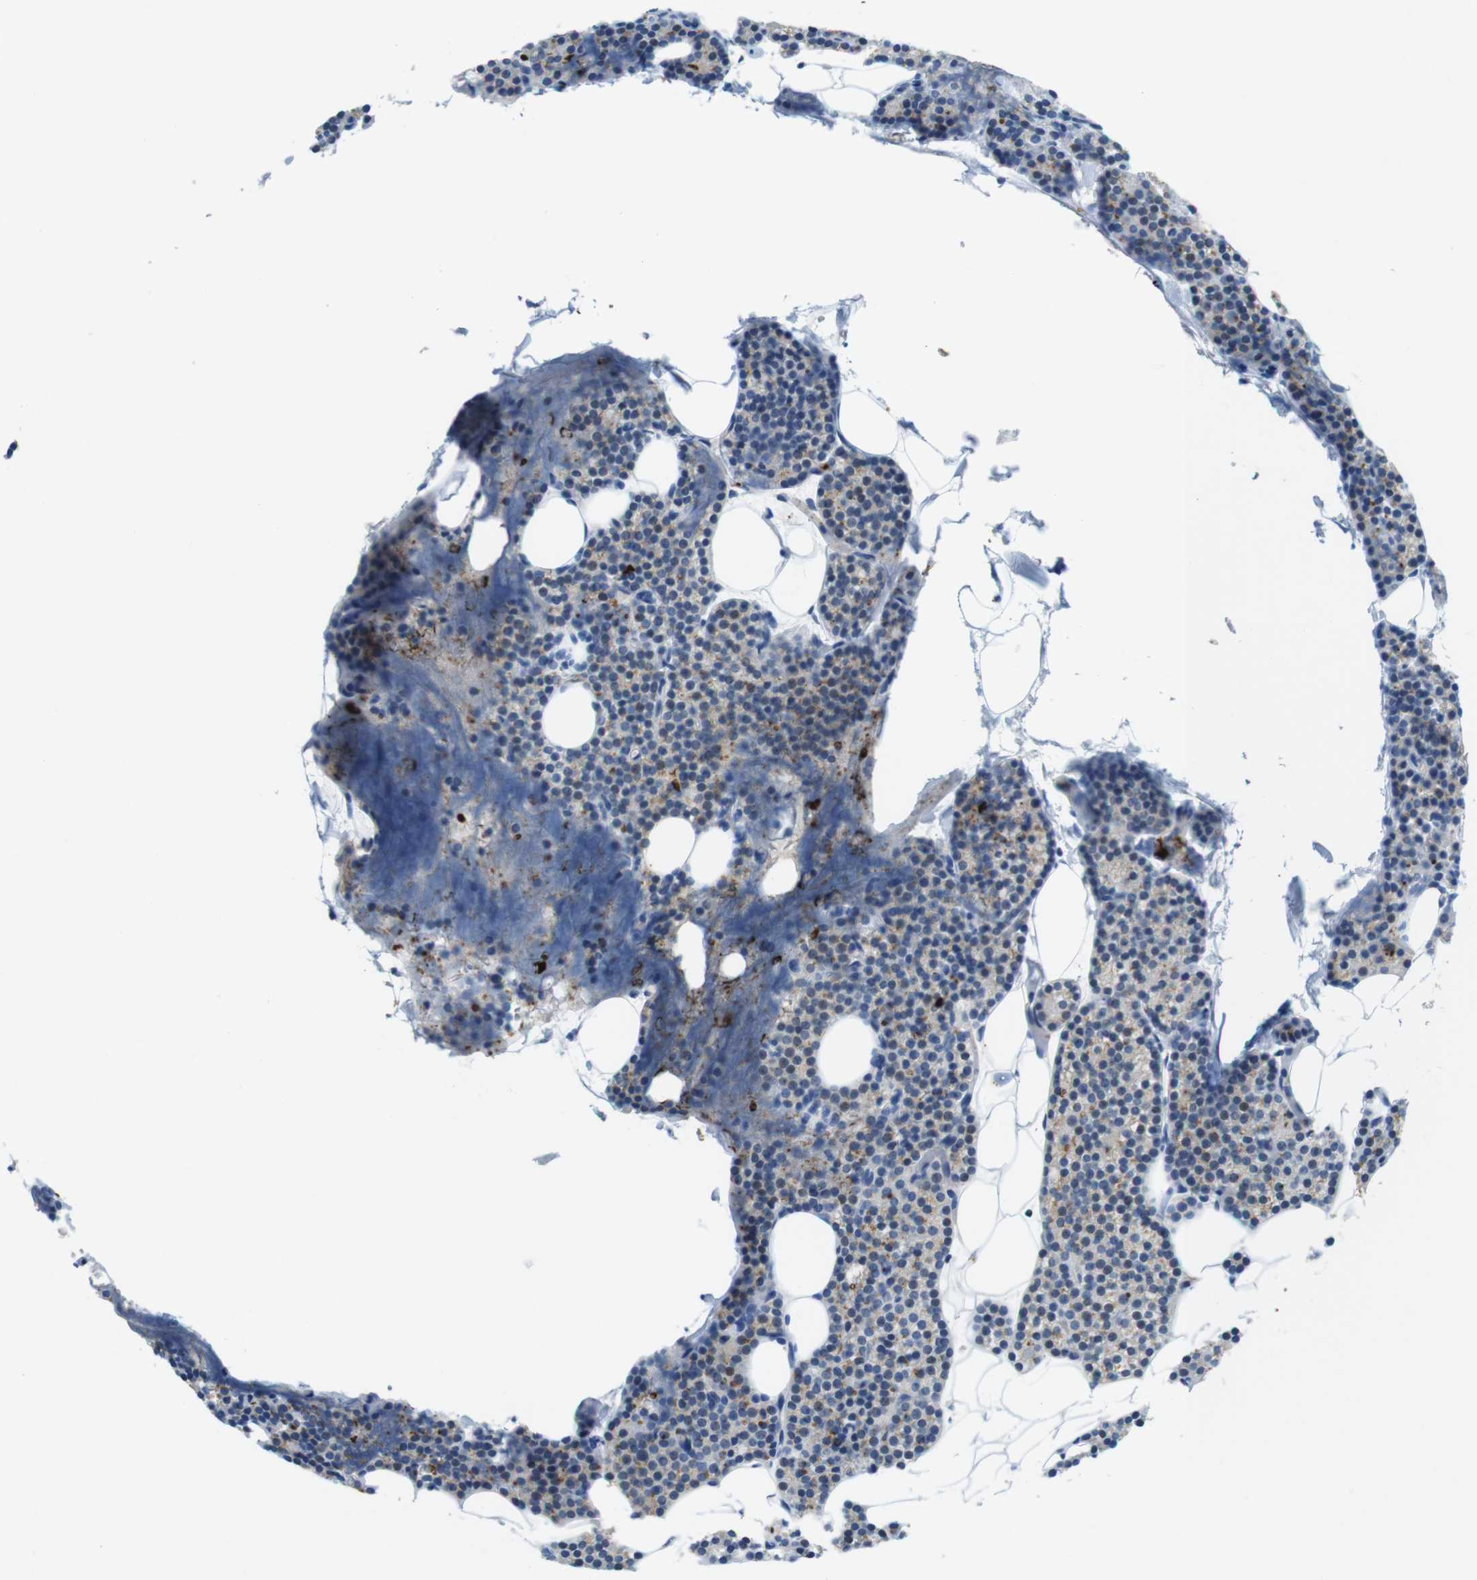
{"staining": {"intensity": "negative", "quantity": "none", "location": "none"}, "tissue": "parathyroid gland", "cell_type": "Glandular cells", "image_type": "normal", "snomed": [{"axis": "morphology", "description": "Normal tissue, NOS"}, {"axis": "morphology", "description": "Adenoma, NOS"}, {"axis": "topography", "description": "Parathyroid gland"}], "caption": "Immunohistochemical staining of benign human parathyroid gland exhibits no significant positivity in glandular cells. (Brightfield microscopy of DAB (3,3'-diaminobenzidine) immunohistochemistry (IHC) at high magnification).", "gene": "TFAP2C", "patient": {"sex": "female", "age": 51}}